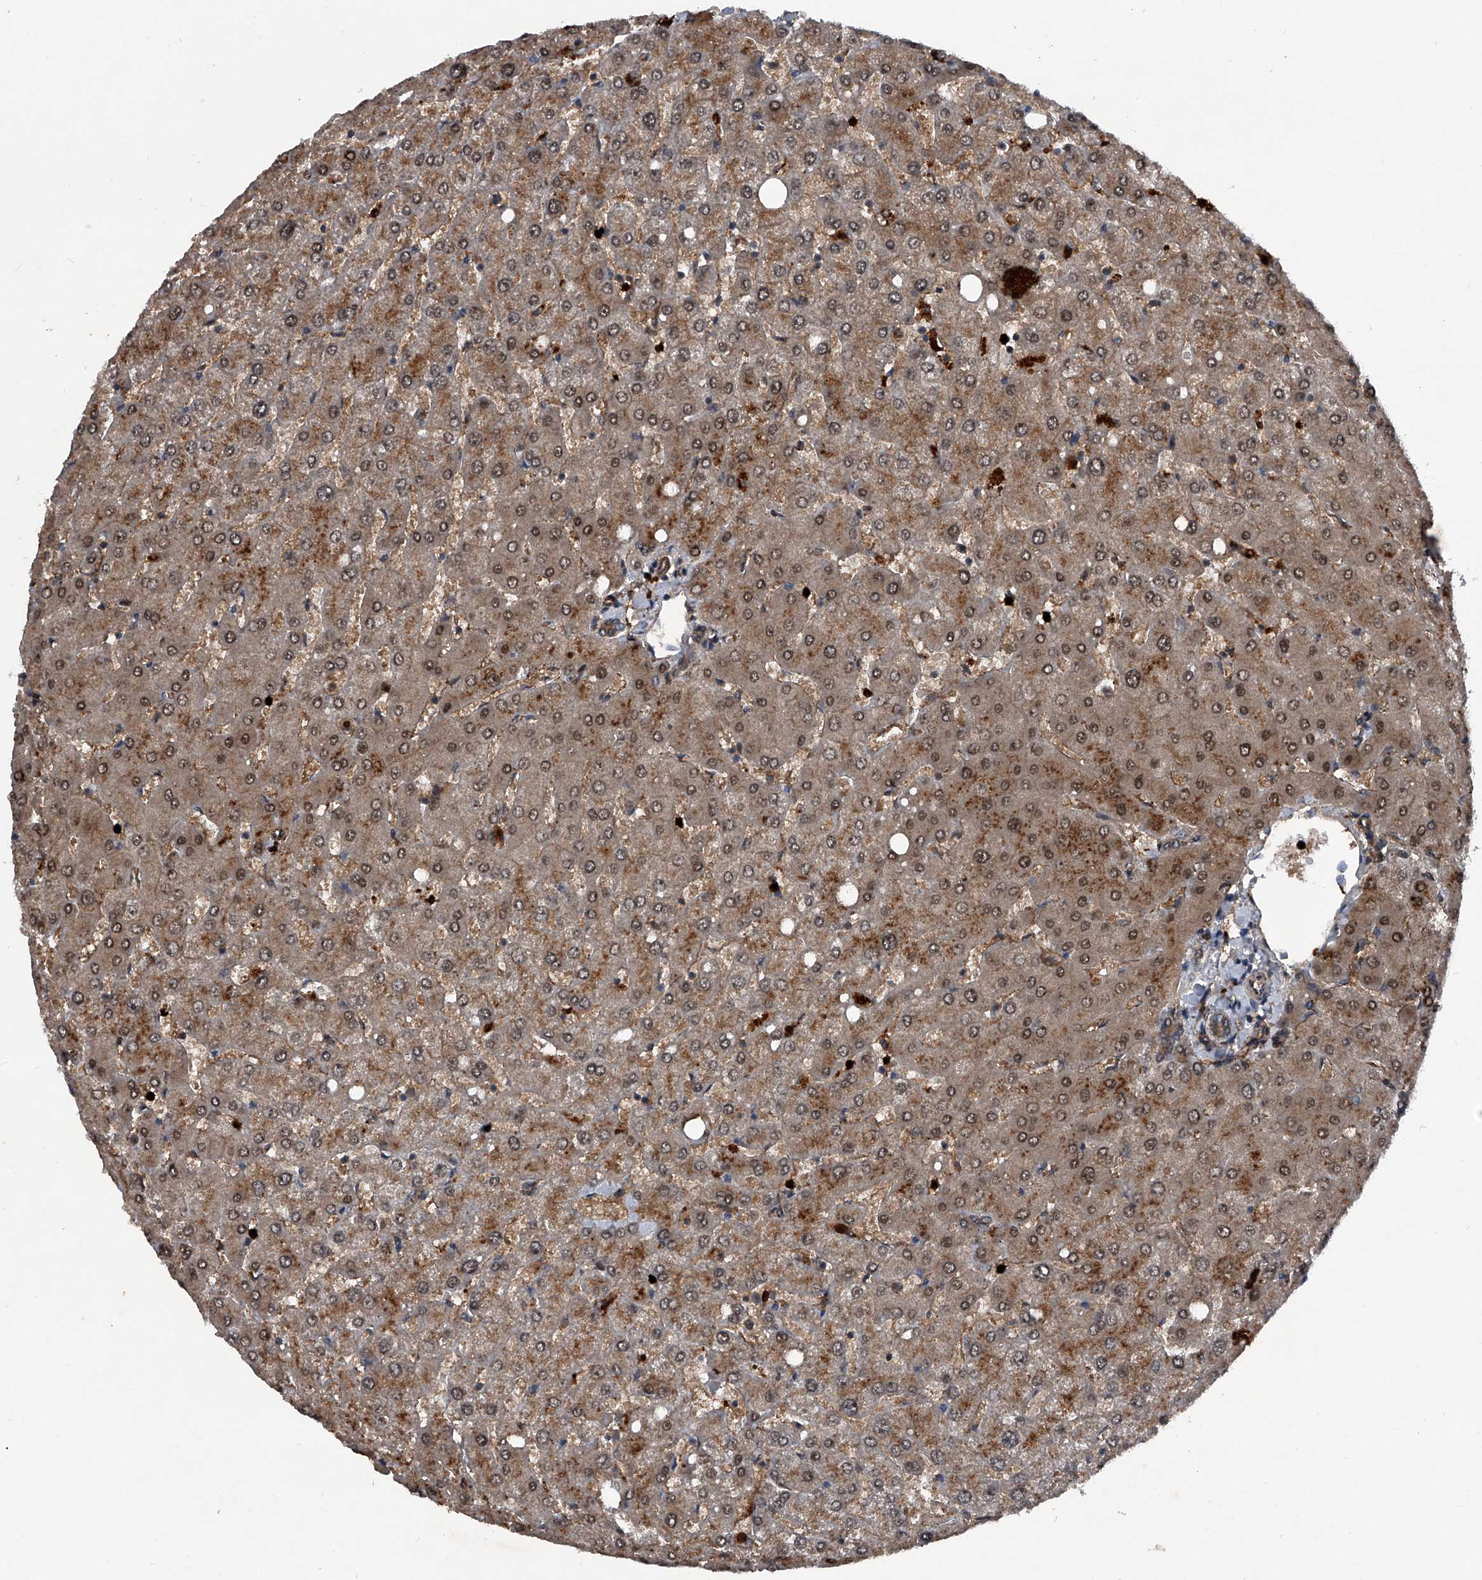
{"staining": {"intensity": "moderate", "quantity": ">75%", "location": "cytoplasmic/membranous"}, "tissue": "liver", "cell_type": "Cholangiocytes", "image_type": "normal", "snomed": [{"axis": "morphology", "description": "Normal tissue, NOS"}, {"axis": "topography", "description": "Liver"}], "caption": "Immunohistochemical staining of unremarkable liver displays moderate cytoplasmic/membranous protein positivity in approximately >75% of cholangiocytes.", "gene": "MAPKAP1", "patient": {"sex": "female", "age": 54}}